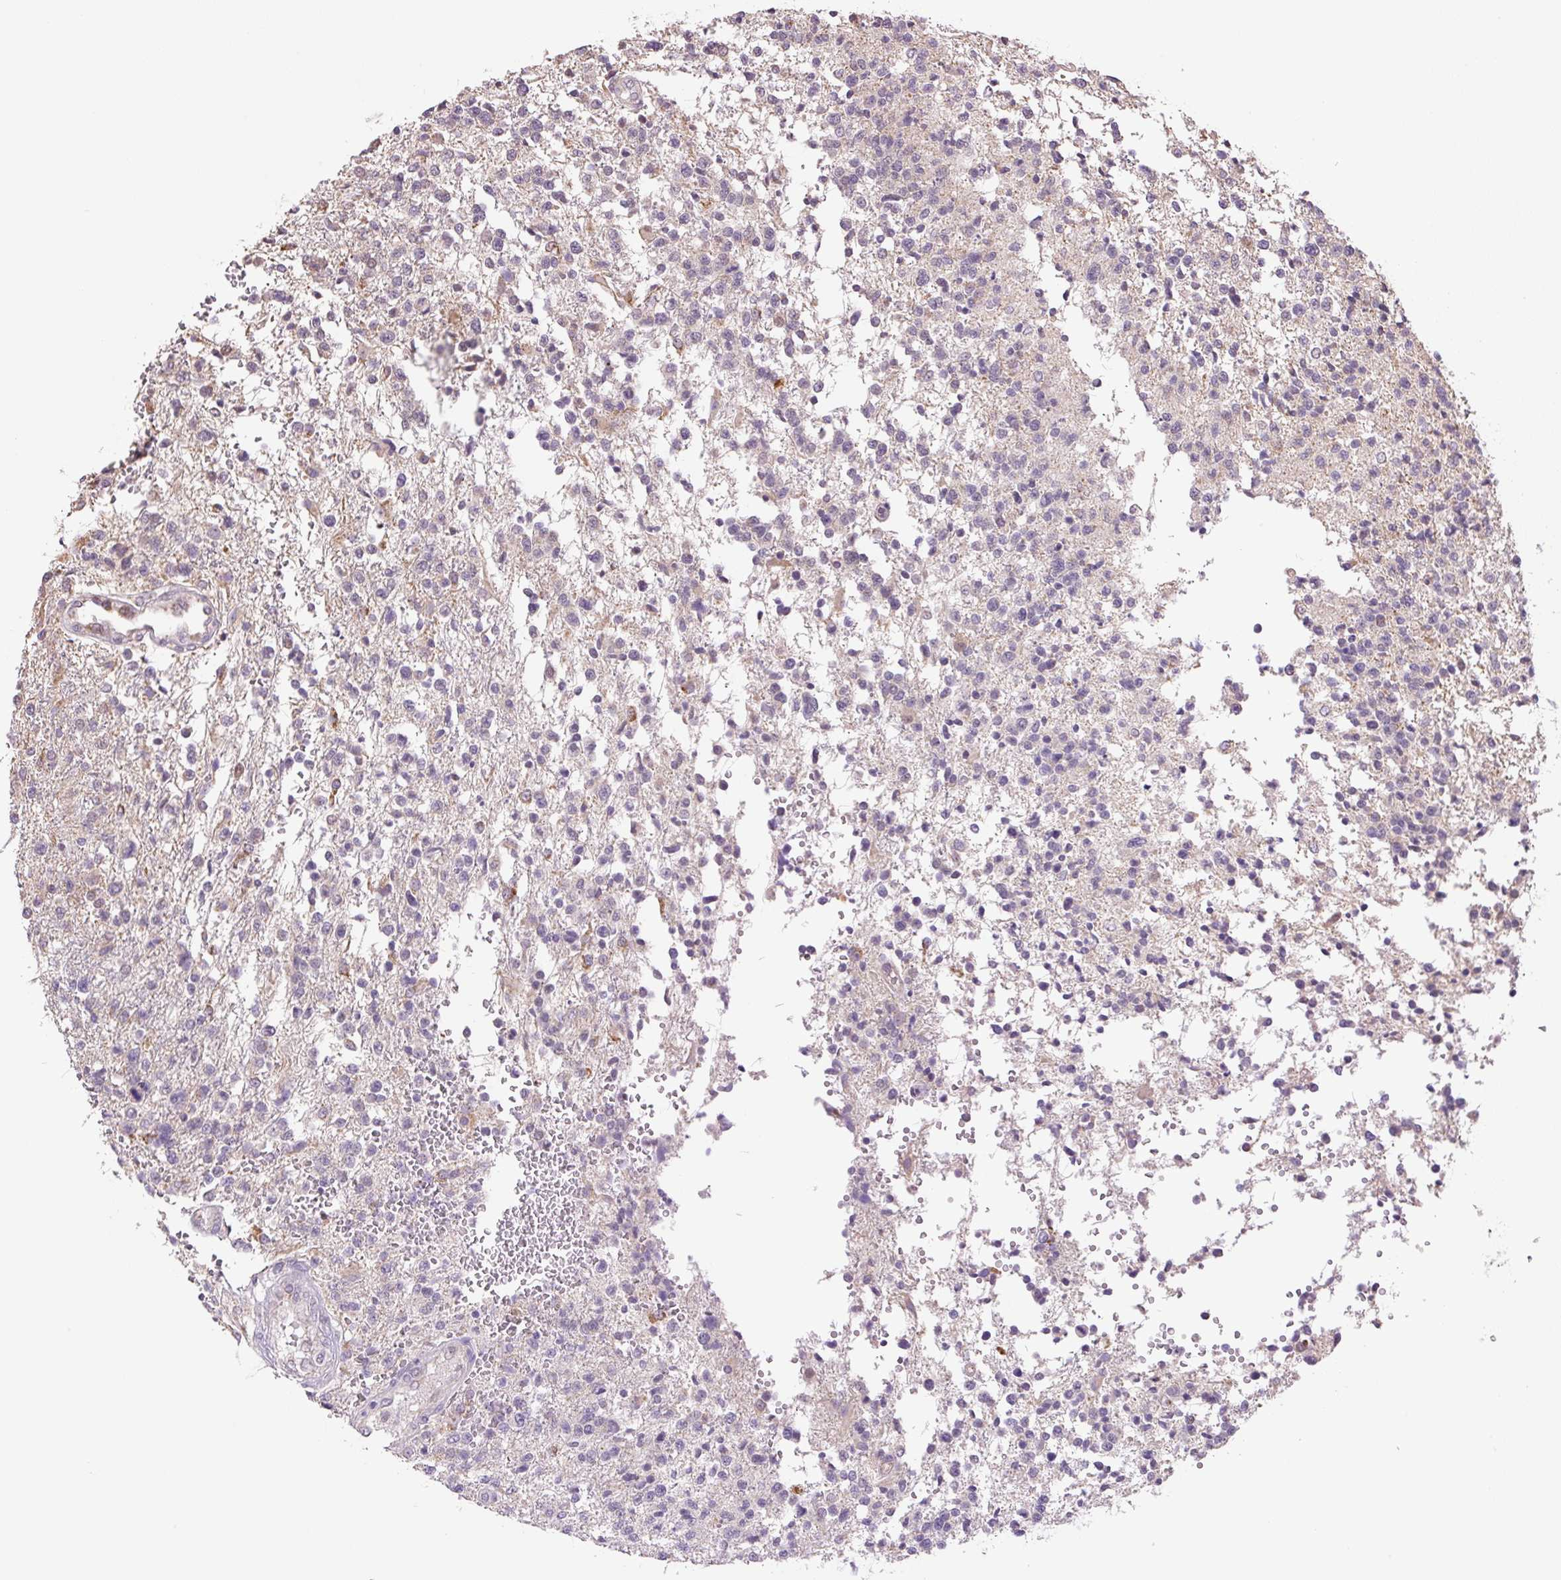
{"staining": {"intensity": "negative", "quantity": "none", "location": "none"}, "tissue": "glioma", "cell_type": "Tumor cells", "image_type": "cancer", "snomed": [{"axis": "morphology", "description": "Glioma, malignant, High grade"}, {"axis": "topography", "description": "Brain"}], "caption": "This histopathology image is of malignant high-grade glioma stained with IHC to label a protein in brown with the nuclei are counter-stained blue. There is no positivity in tumor cells.", "gene": "SGF29", "patient": {"sex": "male", "age": 56}}